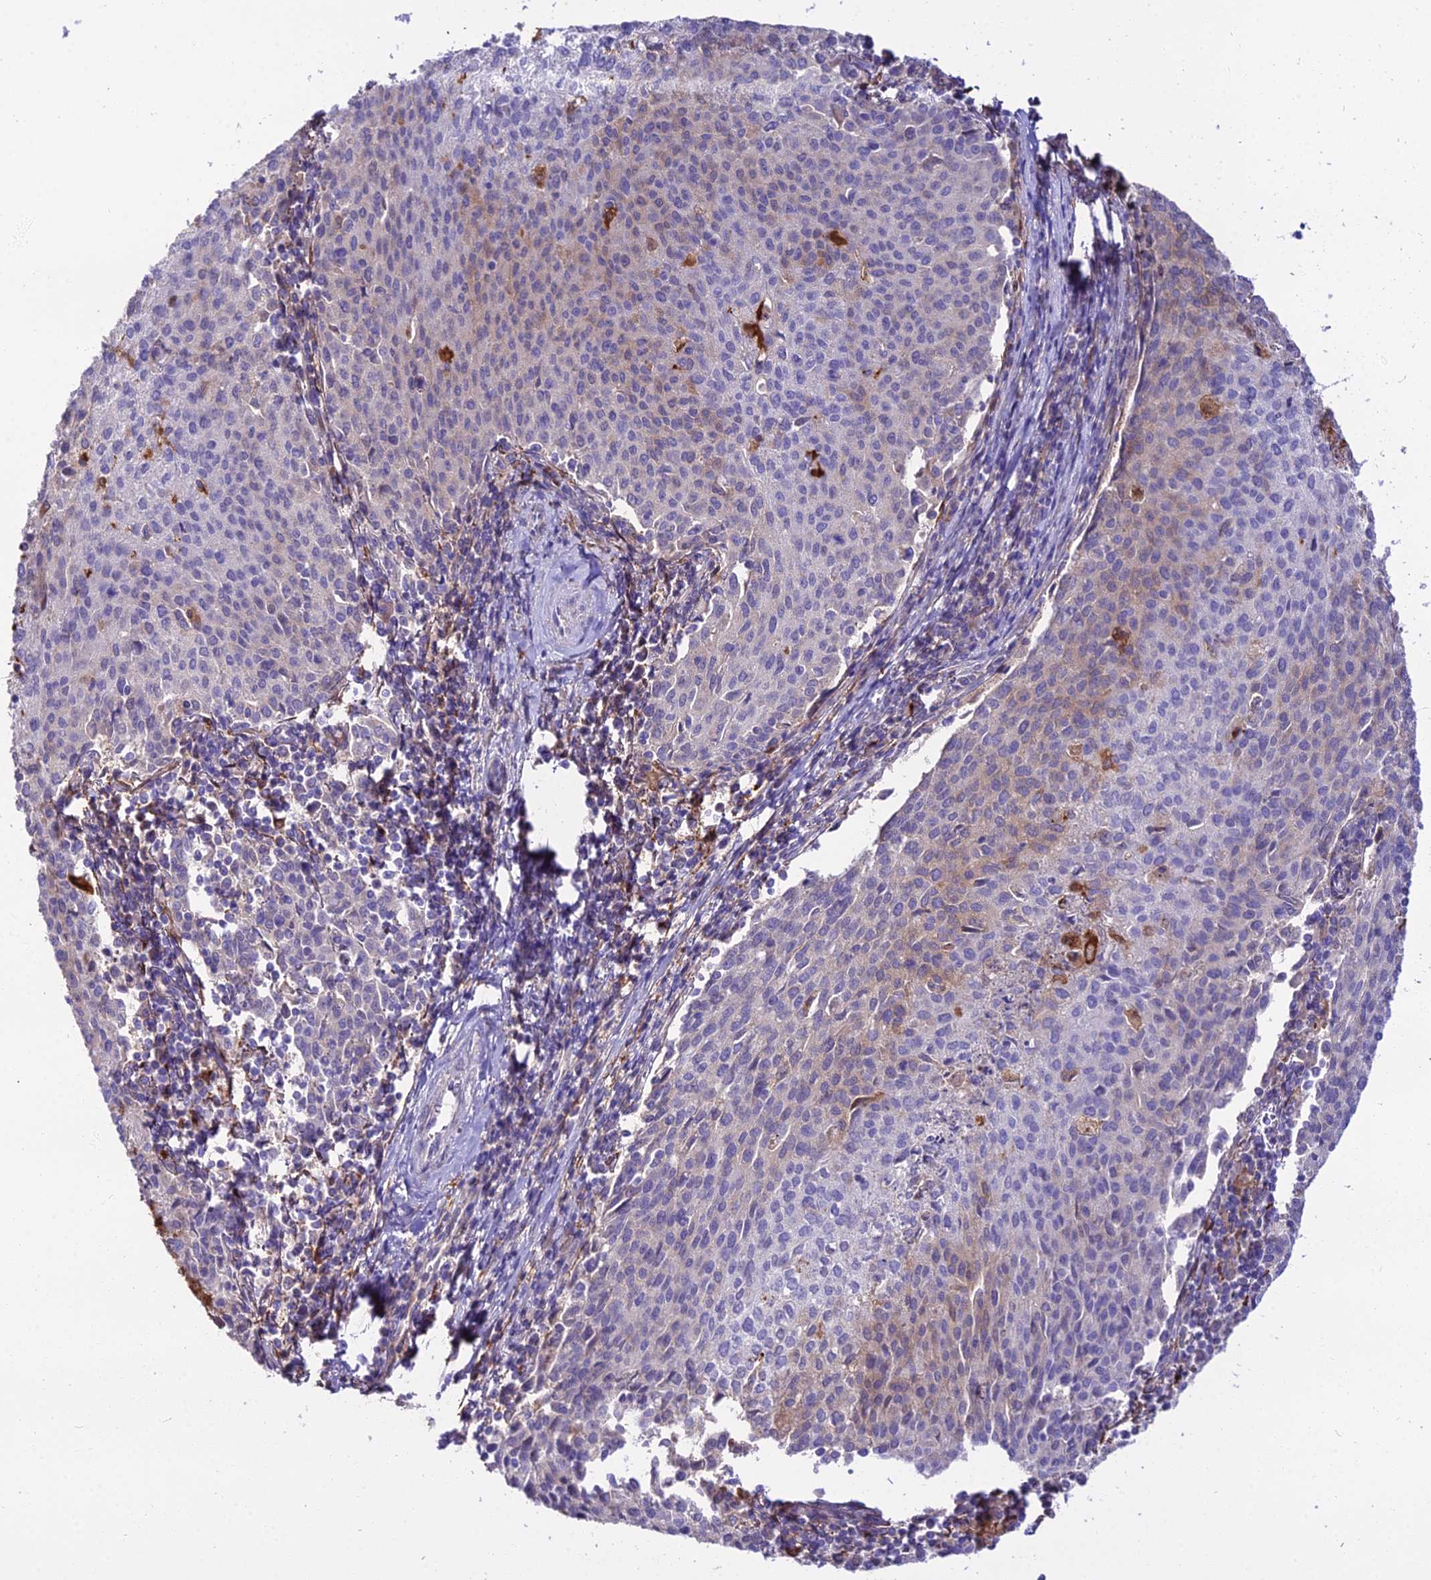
{"staining": {"intensity": "weak", "quantity": "<25%", "location": "cytoplasmic/membranous"}, "tissue": "cervical cancer", "cell_type": "Tumor cells", "image_type": "cancer", "snomed": [{"axis": "morphology", "description": "Squamous cell carcinoma, NOS"}, {"axis": "topography", "description": "Cervix"}], "caption": "This photomicrograph is of cervical squamous cell carcinoma stained with immunohistochemistry to label a protein in brown with the nuclei are counter-stained blue. There is no positivity in tumor cells. (Immunohistochemistry, brightfield microscopy, high magnification).", "gene": "MB21D2", "patient": {"sex": "female", "age": 46}}